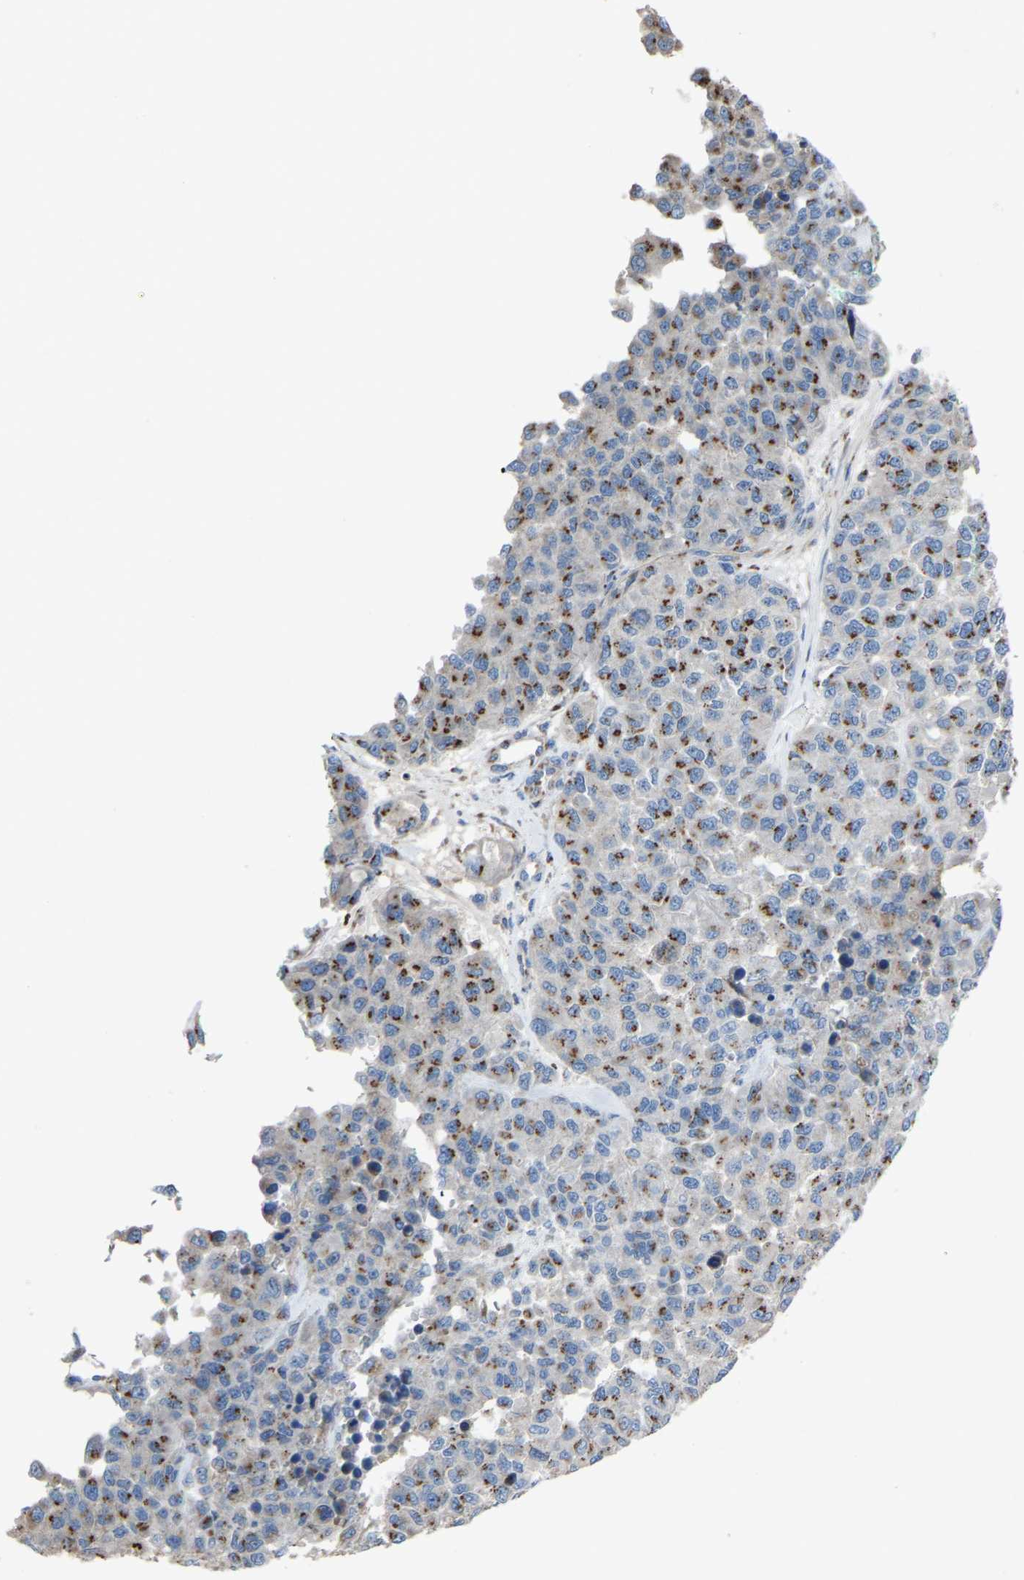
{"staining": {"intensity": "moderate", "quantity": ">75%", "location": "cytoplasmic/membranous"}, "tissue": "melanoma", "cell_type": "Tumor cells", "image_type": "cancer", "snomed": [{"axis": "morphology", "description": "Malignant melanoma, NOS"}, {"axis": "topography", "description": "Skin"}], "caption": "This micrograph demonstrates melanoma stained with IHC to label a protein in brown. The cytoplasmic/membranous of tumor cells show moderate positivity for the protein. Nuclei are counter-stained blue.", "gene": "CANT1", "patient": {"sex": "male", "age": 62}}